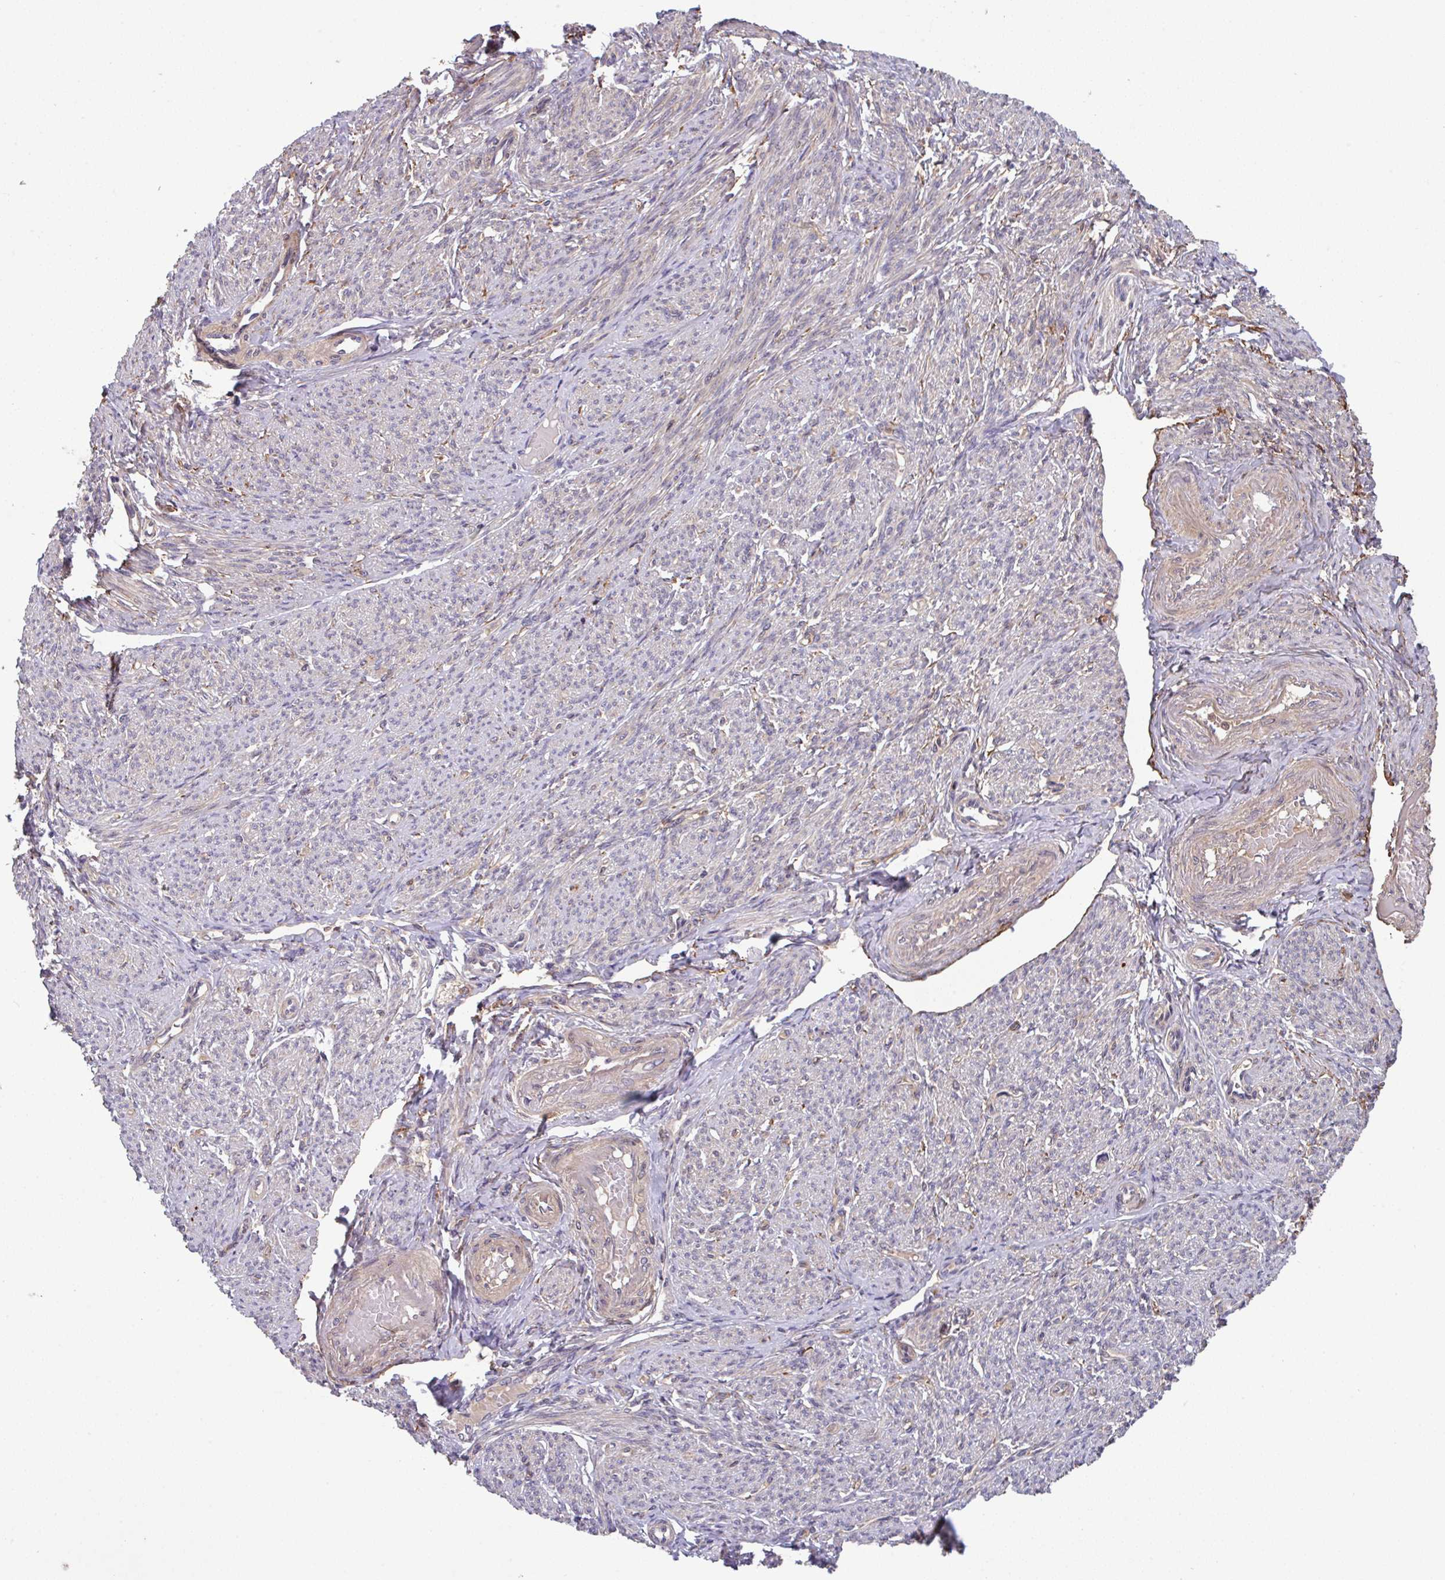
{"staining": {"intensity": "moderate", "quantity": "25%-75%", "location": "cytoplasmic/membranous"}, "tissue": "smooth muscle", "cell_type": "Smooth muscle cells", "image_type": "normal", "snomed": [{"axis": "morphology", "description": "Normal tissue, NOS"}, {"axis": "topography", "description": "Smooth muscle"}], "caption": "The micrograph demonstrates staining of unremarkable smooth muscle, revealing moderate cytoplasmic/membranous protein expression (brown color) within smooth muscle cells. (DAB (3,3'-diaminobenzidine) = brown stain, brightfield microscopy at high magnification).", "gene": "TIGAR", "patient": {"sex": "female", "age": 65}}